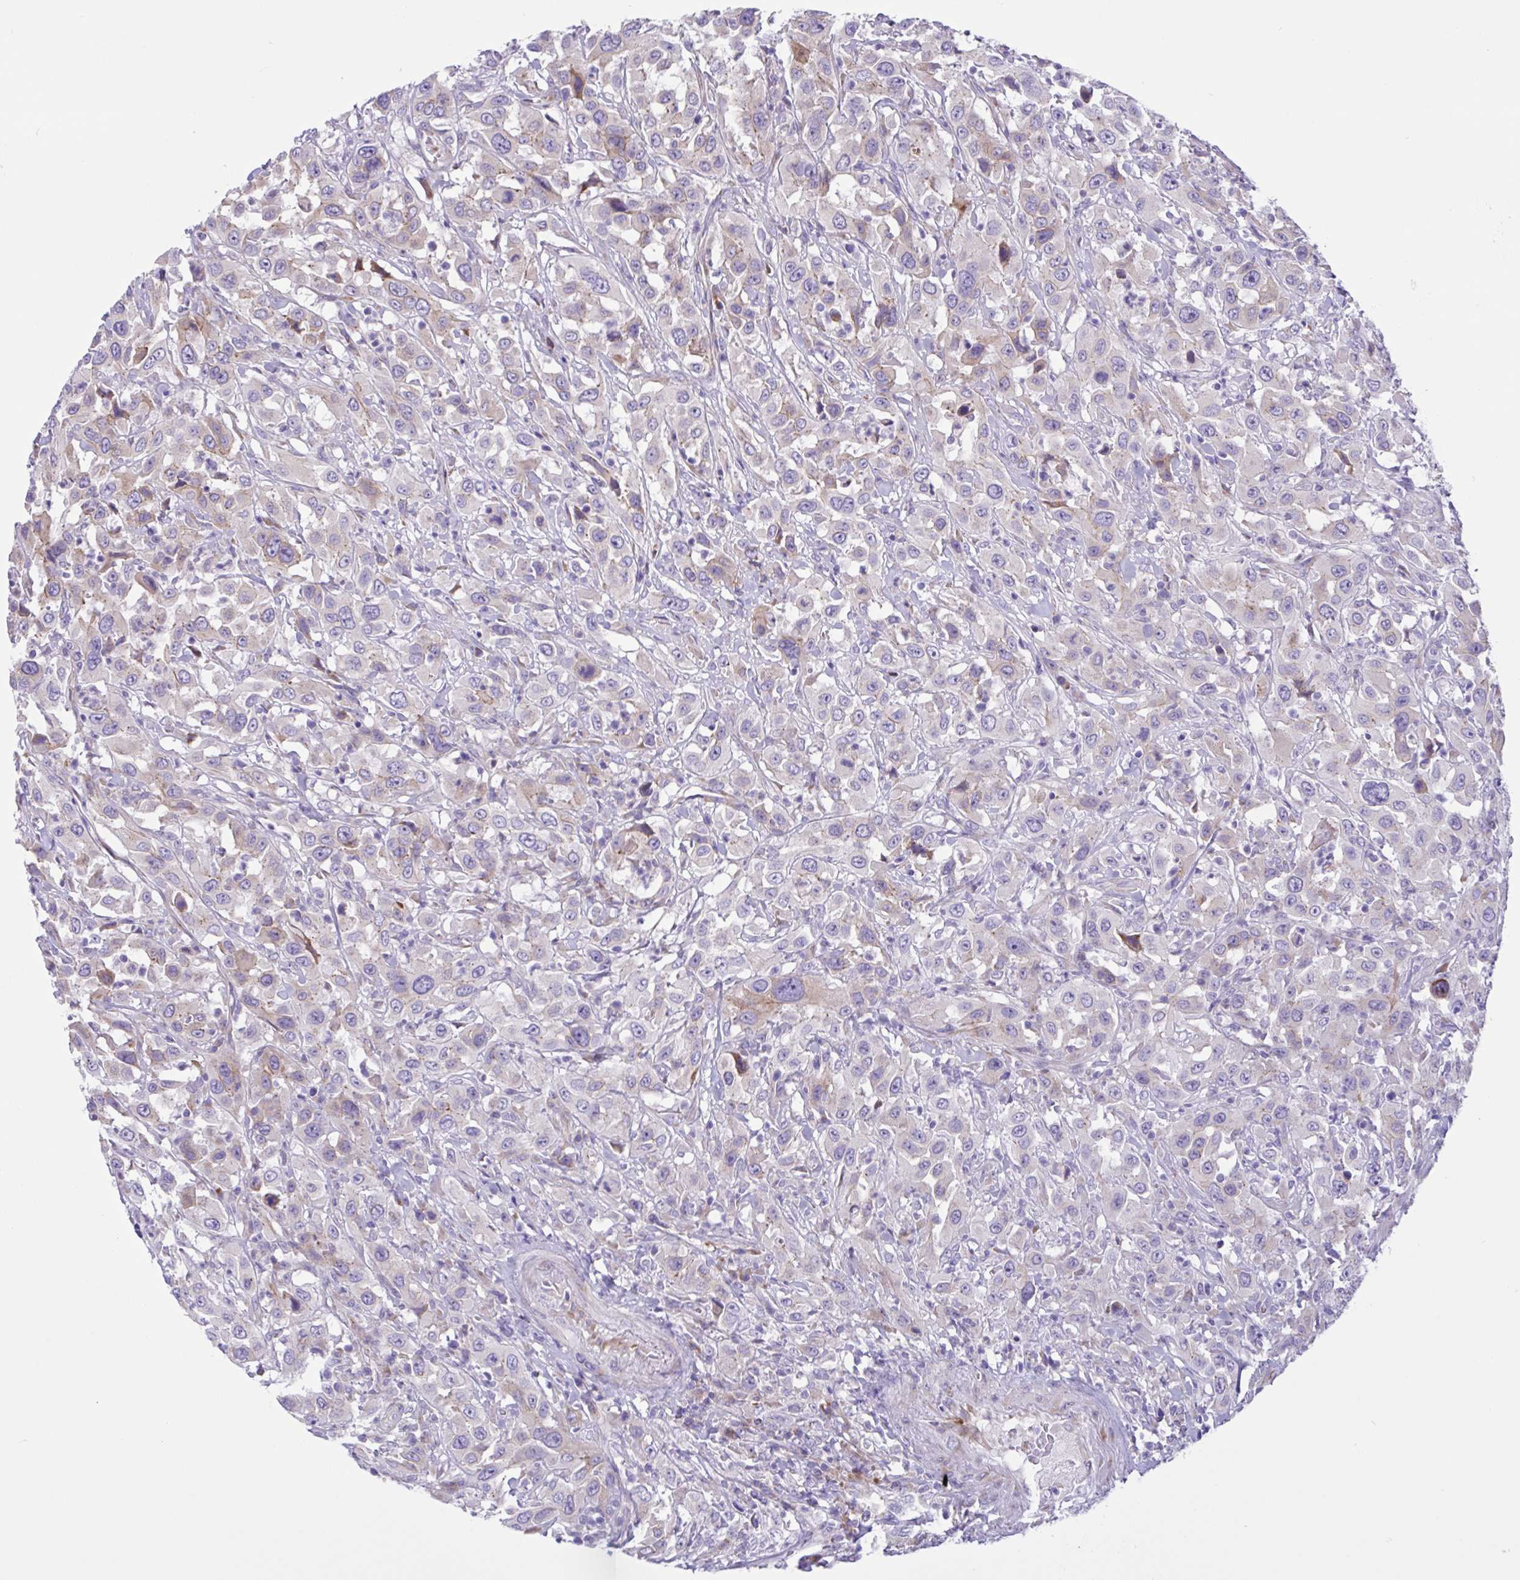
{"staining": {"intensity": "negative", "quantity": "none", "location": "none"}, "tissue": "urothelial cancer", "cell_type": "Tumor cells", "image_type": "cancer", "snomed": [{"axis": "morphology", "description": "Urothelial carcinoma, High grade"}, {"axis": "topography", "description": "Urinary bladder"}], "caption": "Immunohistochemistry (IHC) of urothelial cancer exhibits no staining in tumor cells.", "gene": "DSC3", "patient": {"sex": "male", "age": 61}}